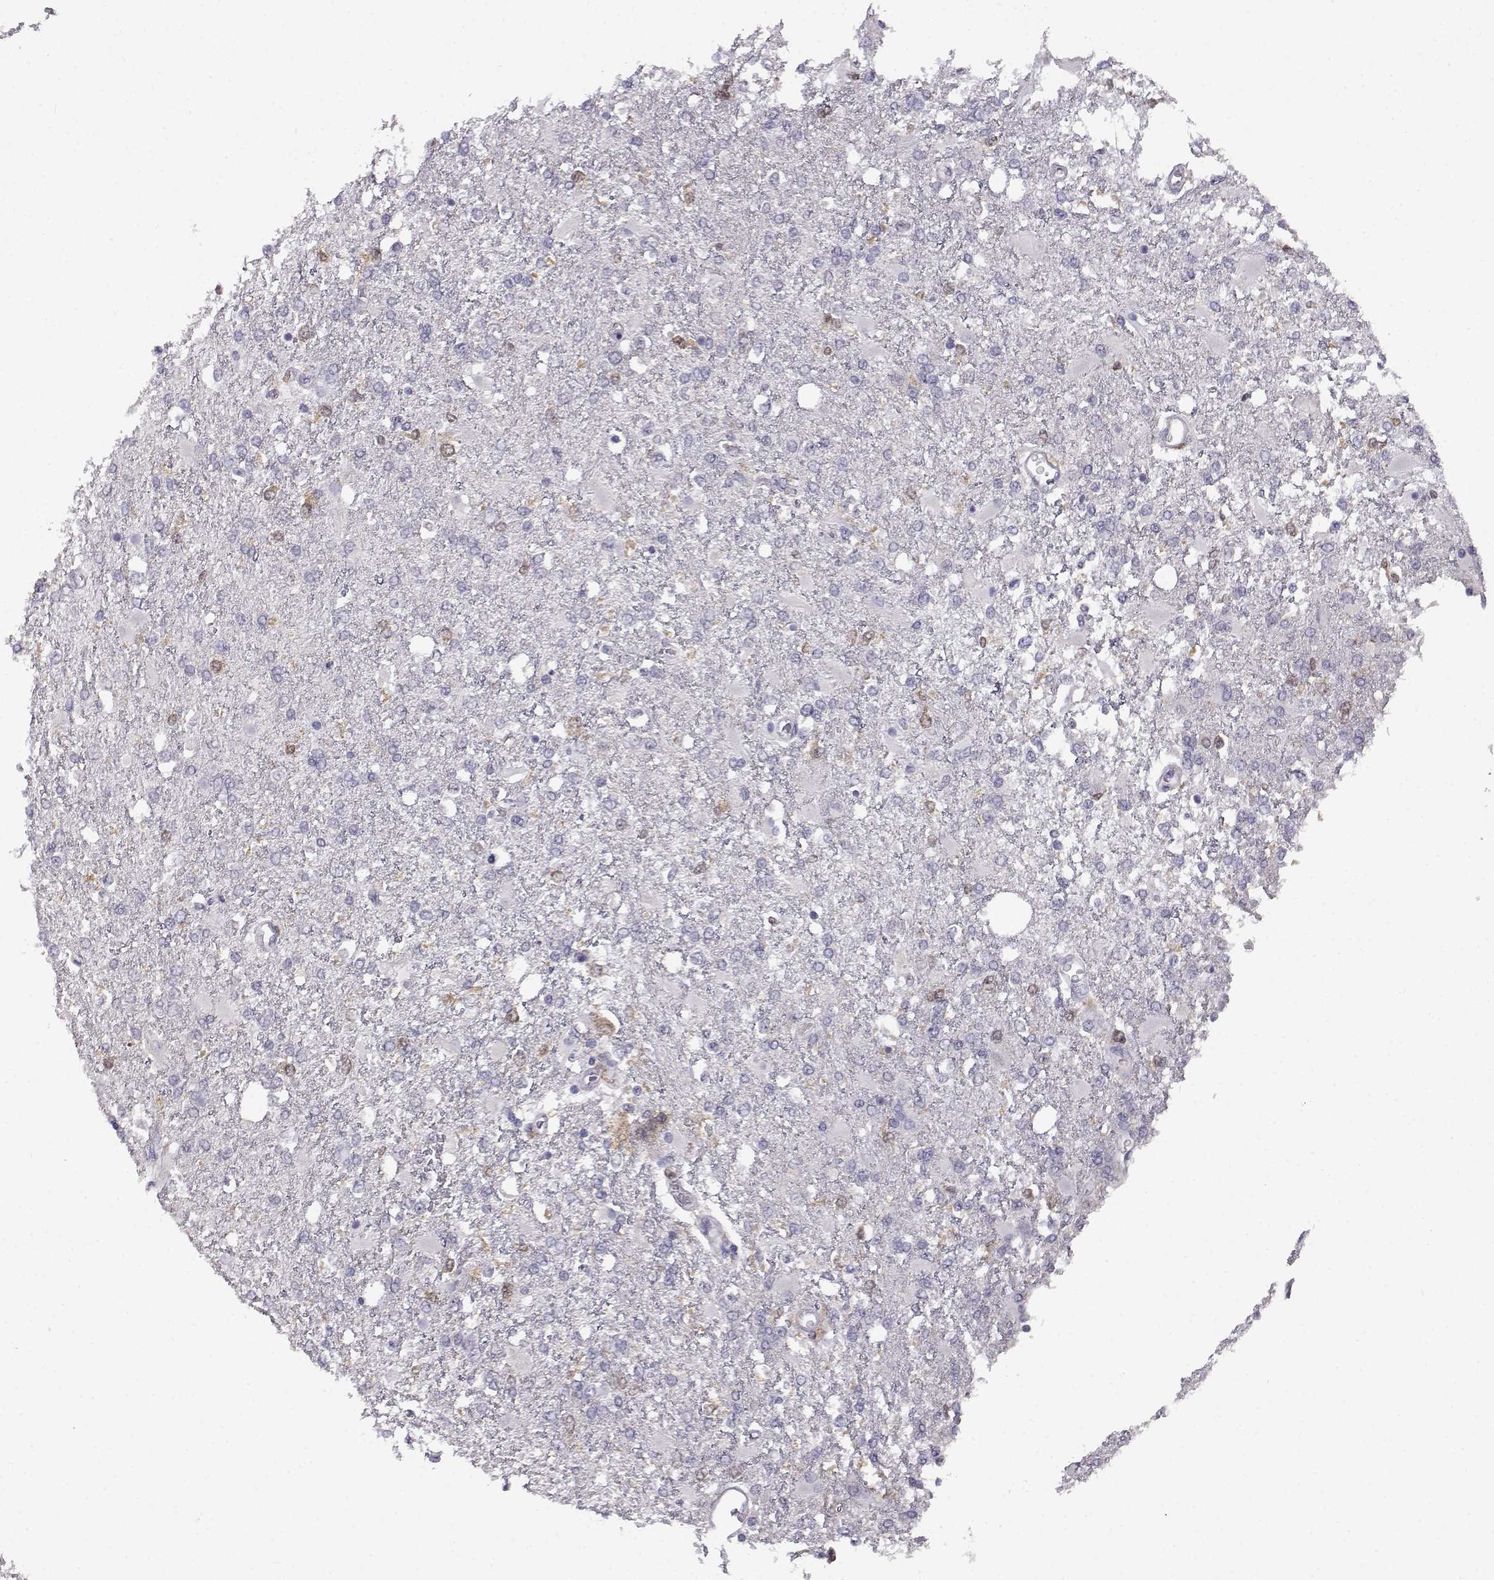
{"staining": {"intensity": "weak", "quantity": "<25%", "location": "cytoplasmic/membranous,nuclear"}, "tissue": "glioma", "cell_type": "Tumor cells", "image_type": "cancer", "snomed": [{"axis": "morphology", "description": "Glioma, malignant, High grade"}, {"axis": "topography", "description": "Cerebral cortex"}], "caption": "This histopathology image is of malignant high-grade glioma stained with immunohistochemistry to label a protein in brown with the nuclei are counter-stained blue. There is no staining in tumor cells.", "gene": "AKR1B1", "patient": {"sex": "male", "age": 79}}